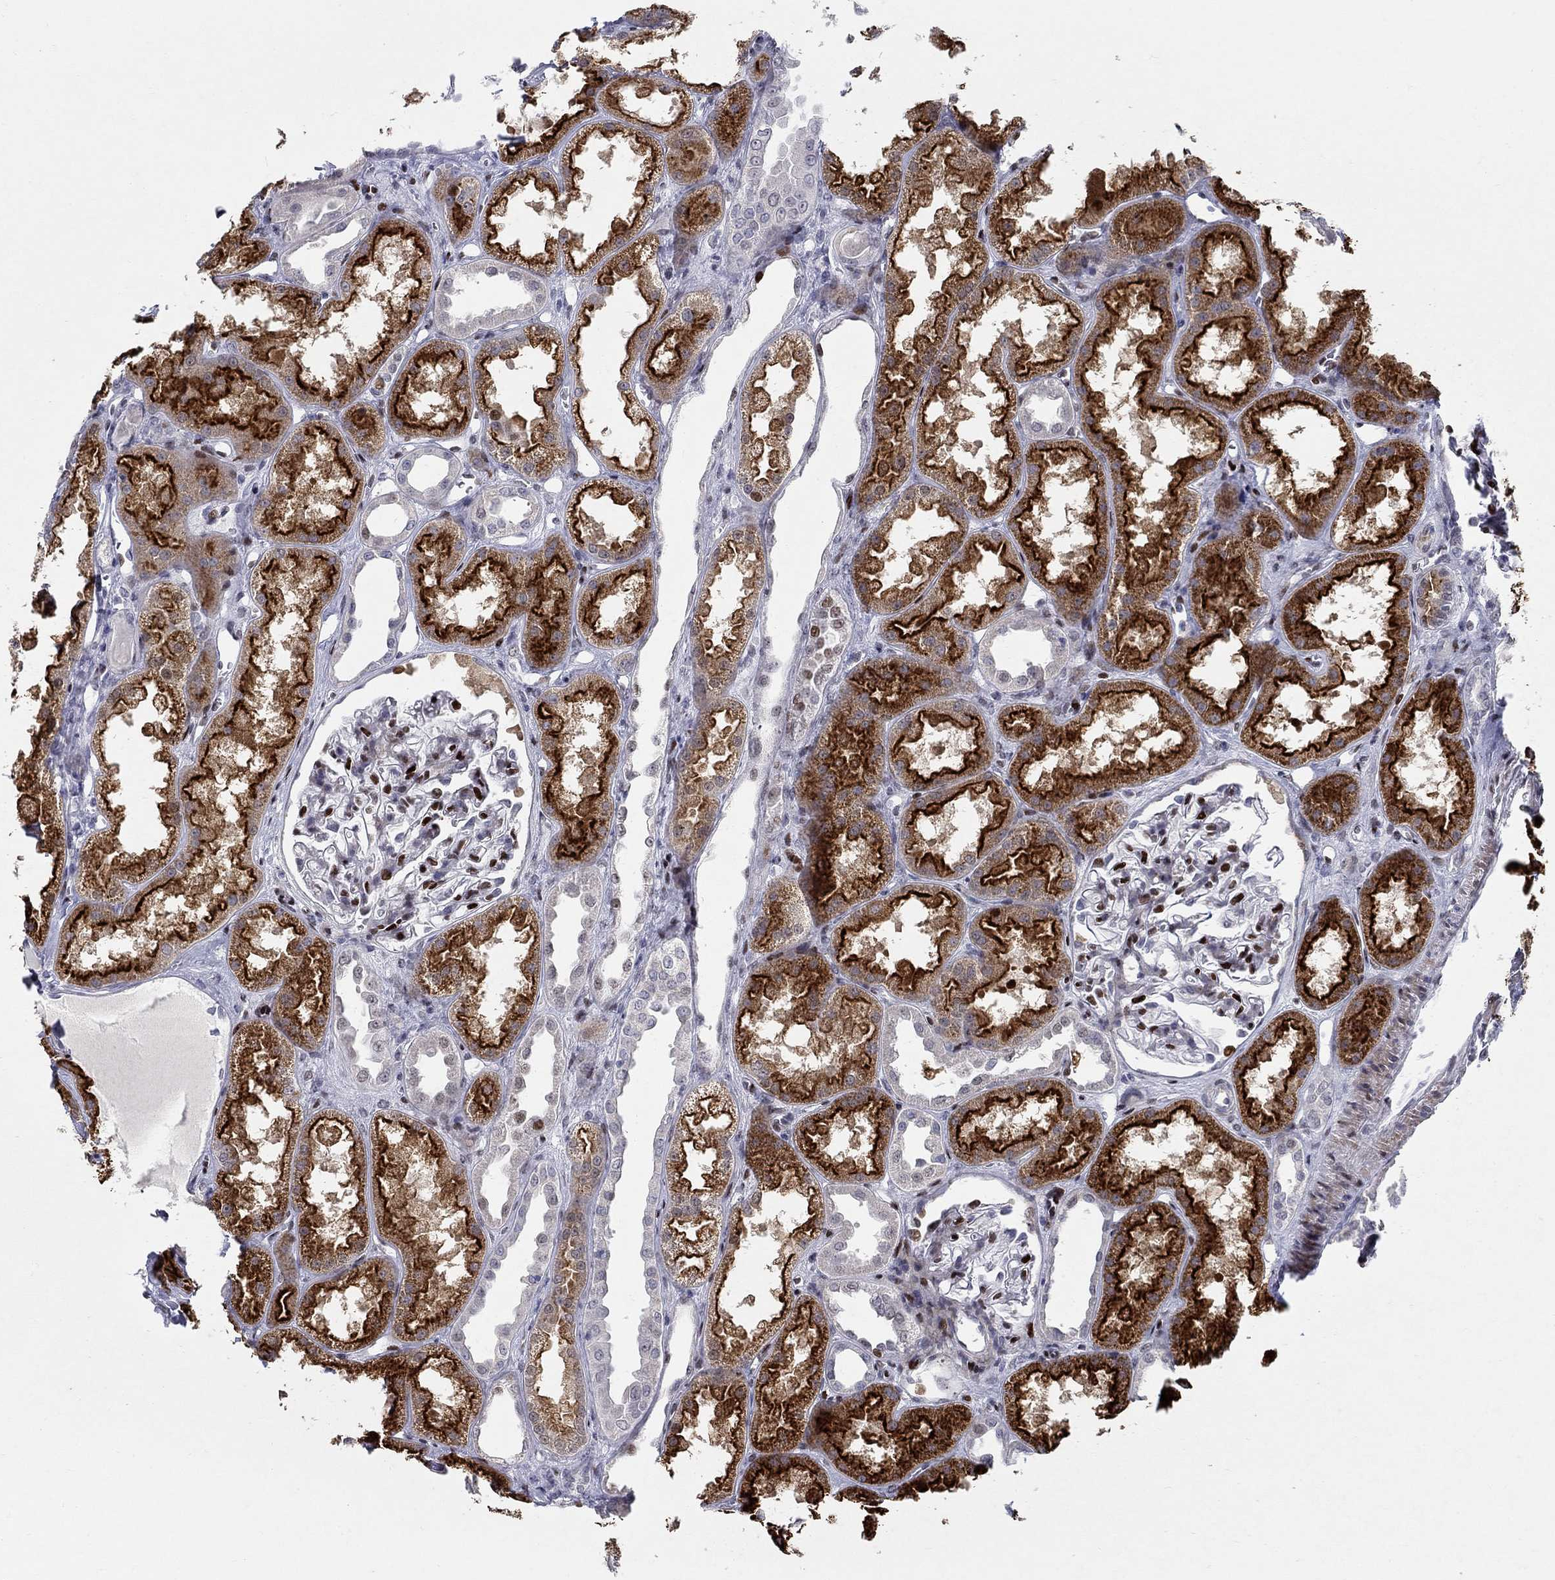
{"staining": {"intensity": "strong", "quantity": "<25%", "location": "nuclear"}, "tissue": "kidney", "cell_type": "Cells in glomeruli", "image_type": "normal", "snomed": [{"axis": "morphology", "description": "Normal tissue, NOS"}, {"axis": "topography", "description": "Kidney"}], "caption": "IHC (DAB) staining of benign kidney shows strong nuclear protein positivity in about <25% of cells in glomeruli. (DAB IHC with brightfield microscopy, high magnification).", "gene": "RAPGEF5", "patient": {"sex": "male", "age": 61}}